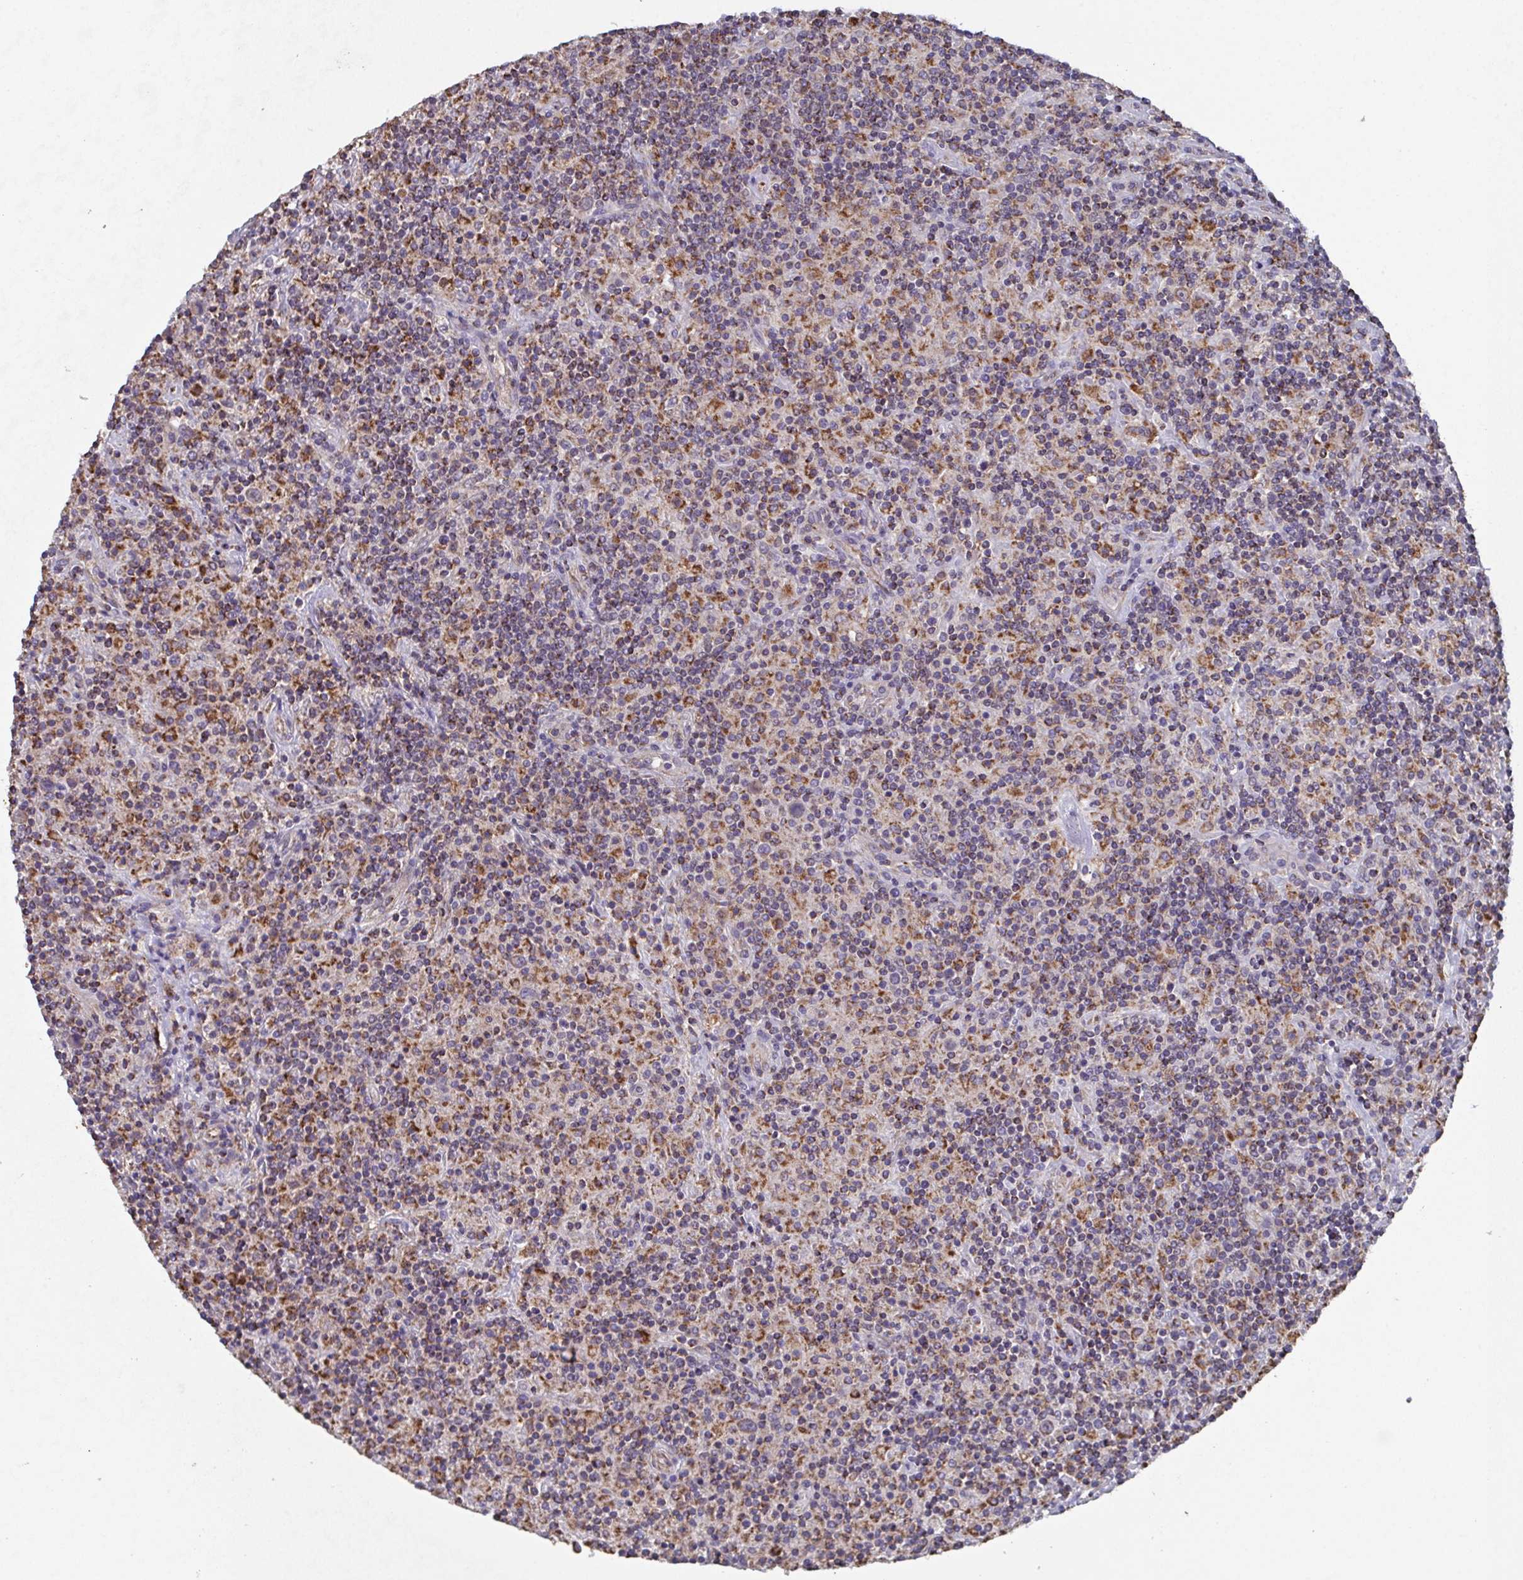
{"staining": {"intensity": "weak", "quantity": "<25%", "location": "cytoplasmic/membranous"}, "tissue": "lymphoma", "cell_type": "Tumor cells", "image_type": "cancer", "snomed": [{"axis": "morphology", "description": "Hodgkin's disease, NOS"}, {"axis": "topography", "description": "Lymph node"}], "caption": "Immunohistochemistry (IHC) image of Hodgkin's disease stained for a protein (brown), which exhibits no expression in tumor cells.", "gene": "MT-ND3", "patient": {"sex": "male", "age": 70}}